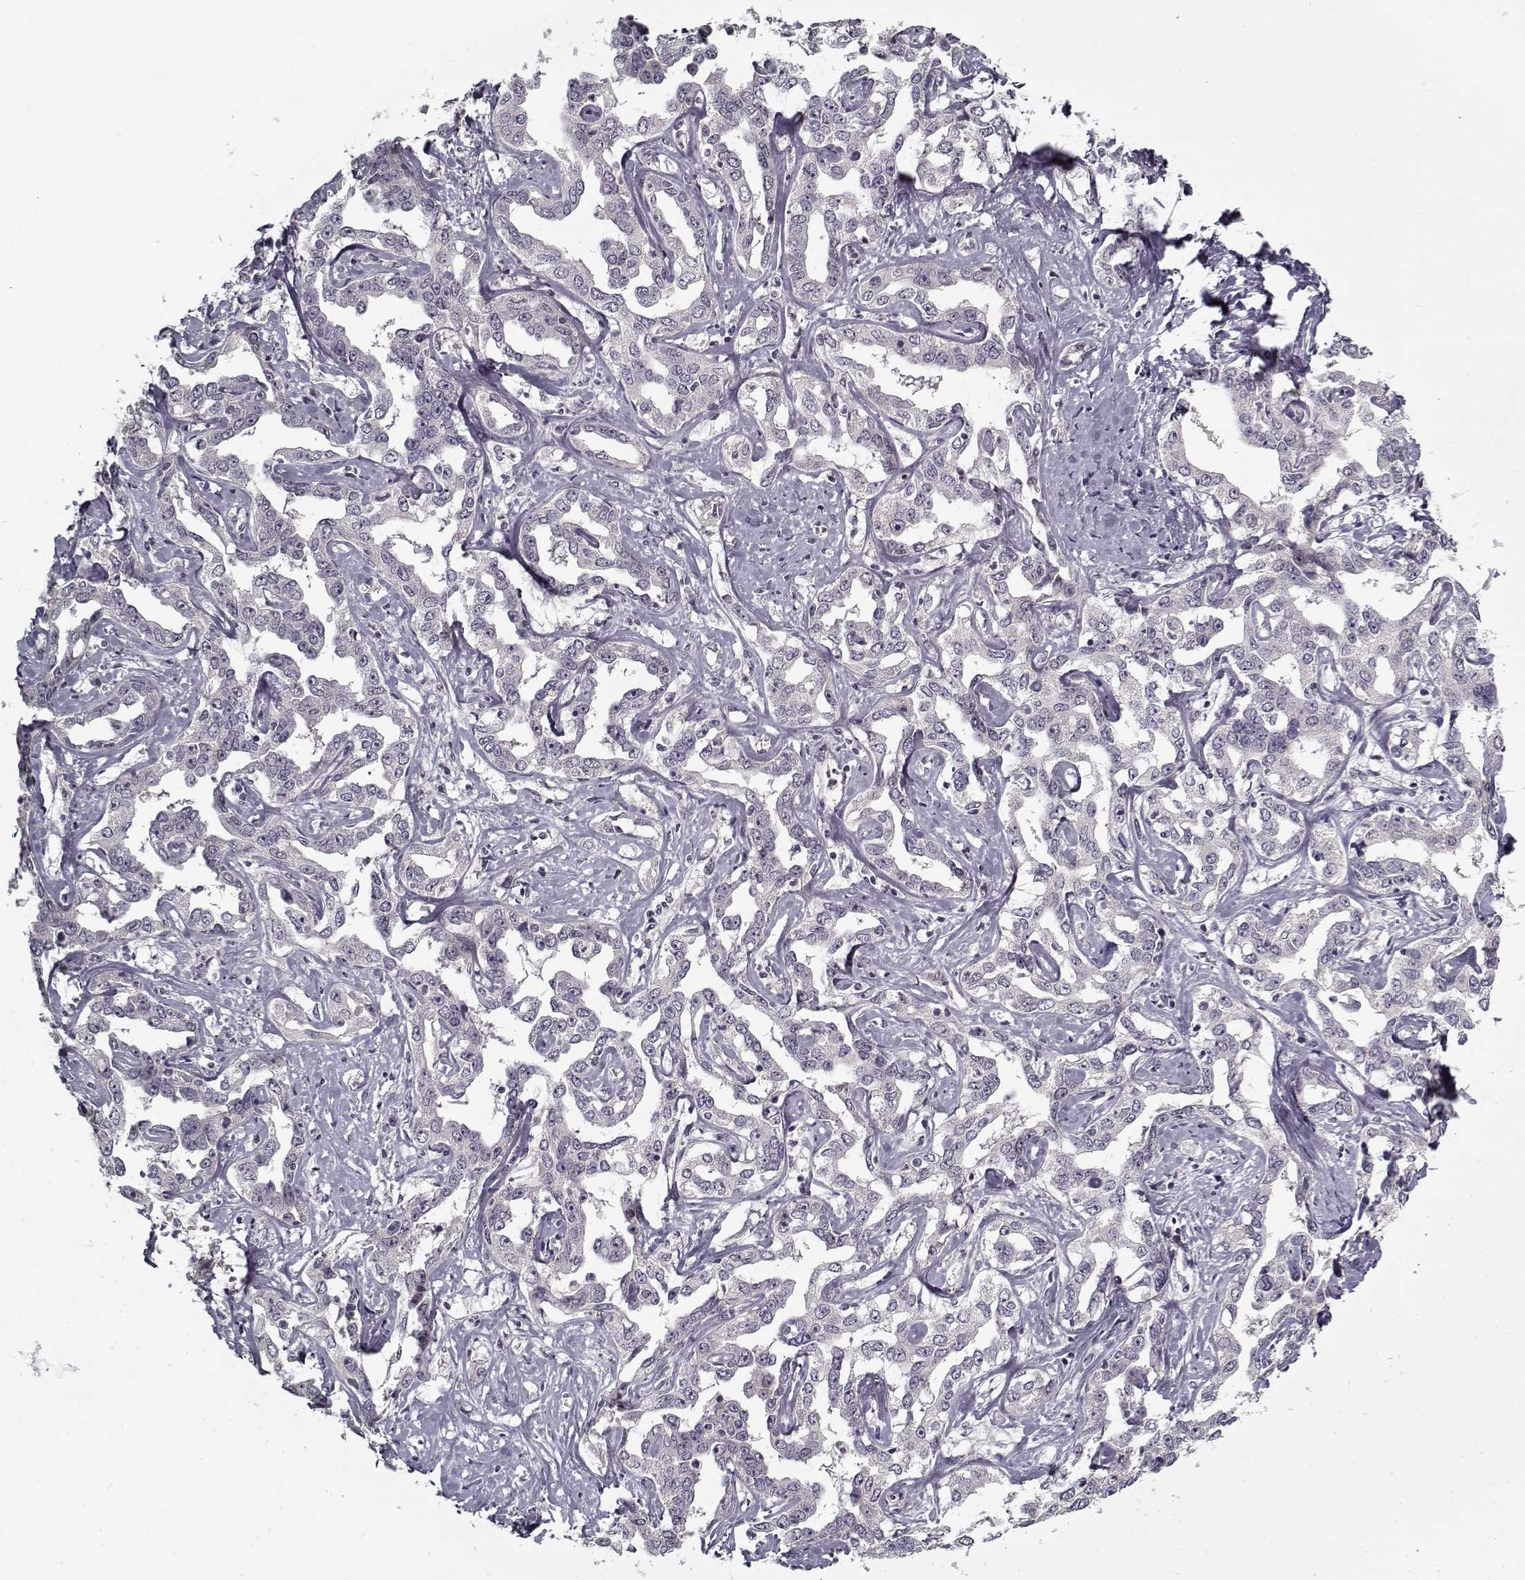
{"staining": {"intensity": "negative", "quantity": "none", "location": "none"}, "tissue": "liver cancer", "cell_type": "Tumor cells", "image_type": "cancer", "snomed": [{"axis": "morphology", "description": "Cholangiocarcinoma"}, {"axis": "topography", "description": "Liver"}], "caption": "Photomicrograph shows no significant protein expression in tumor cells of liver cholangiocarcinoma.", "gene": "LAMA2", "patient": {"sex": "male", "age": 59}}